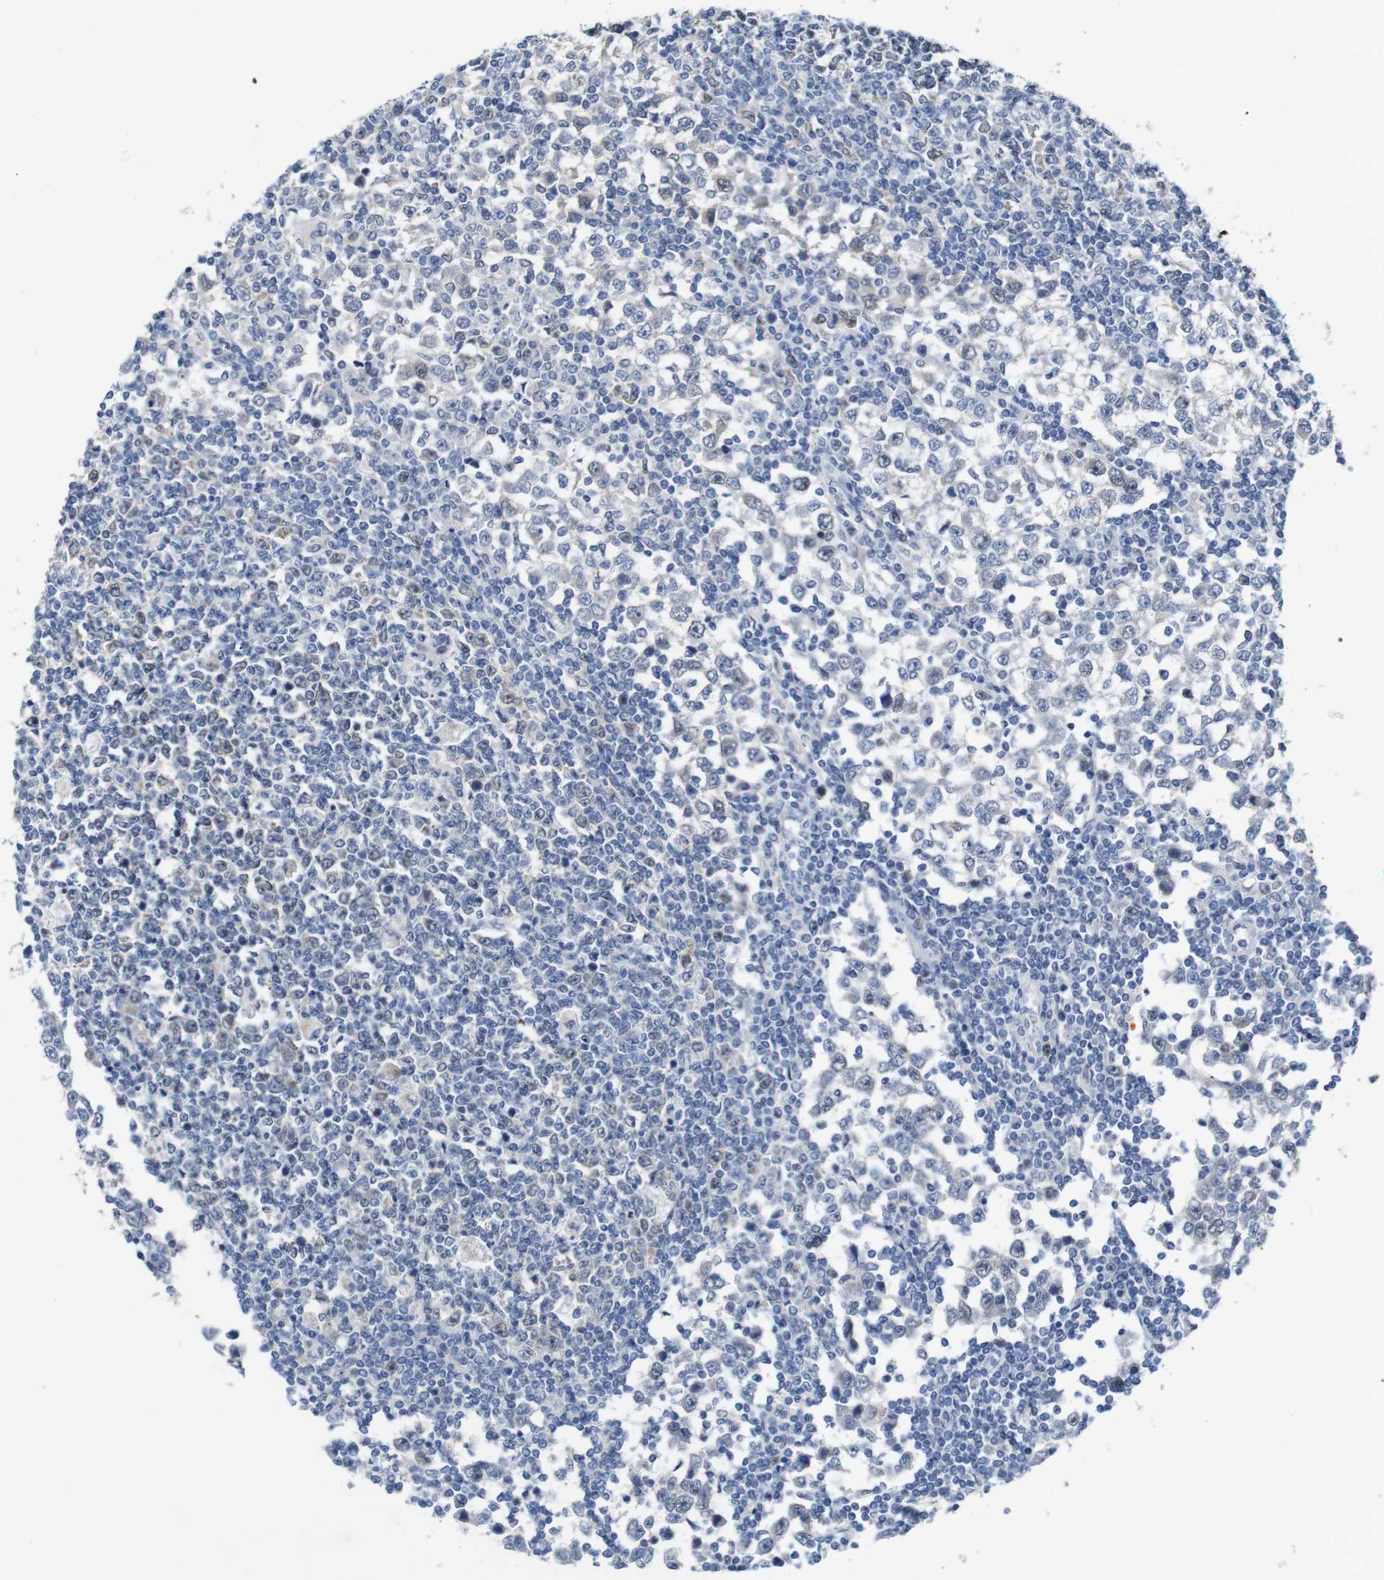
{"staining": {"intensity": "negative", "quantity": "none", "location": "none"}, "tissue": "testis cancer", "cell_type": "Tumor cells", "image_type": "cancer", "snomed": [{"axis": "morphology", "description": "Seminoma, NOS"}, {"axis": "topography", "description": "Testis"}], "caption": "Micrograph shows no protein expression in tumor cells of seminoma (testis) tissue.", "gene": "CDK2", "patient": {"sex": "male", "age": 65}}